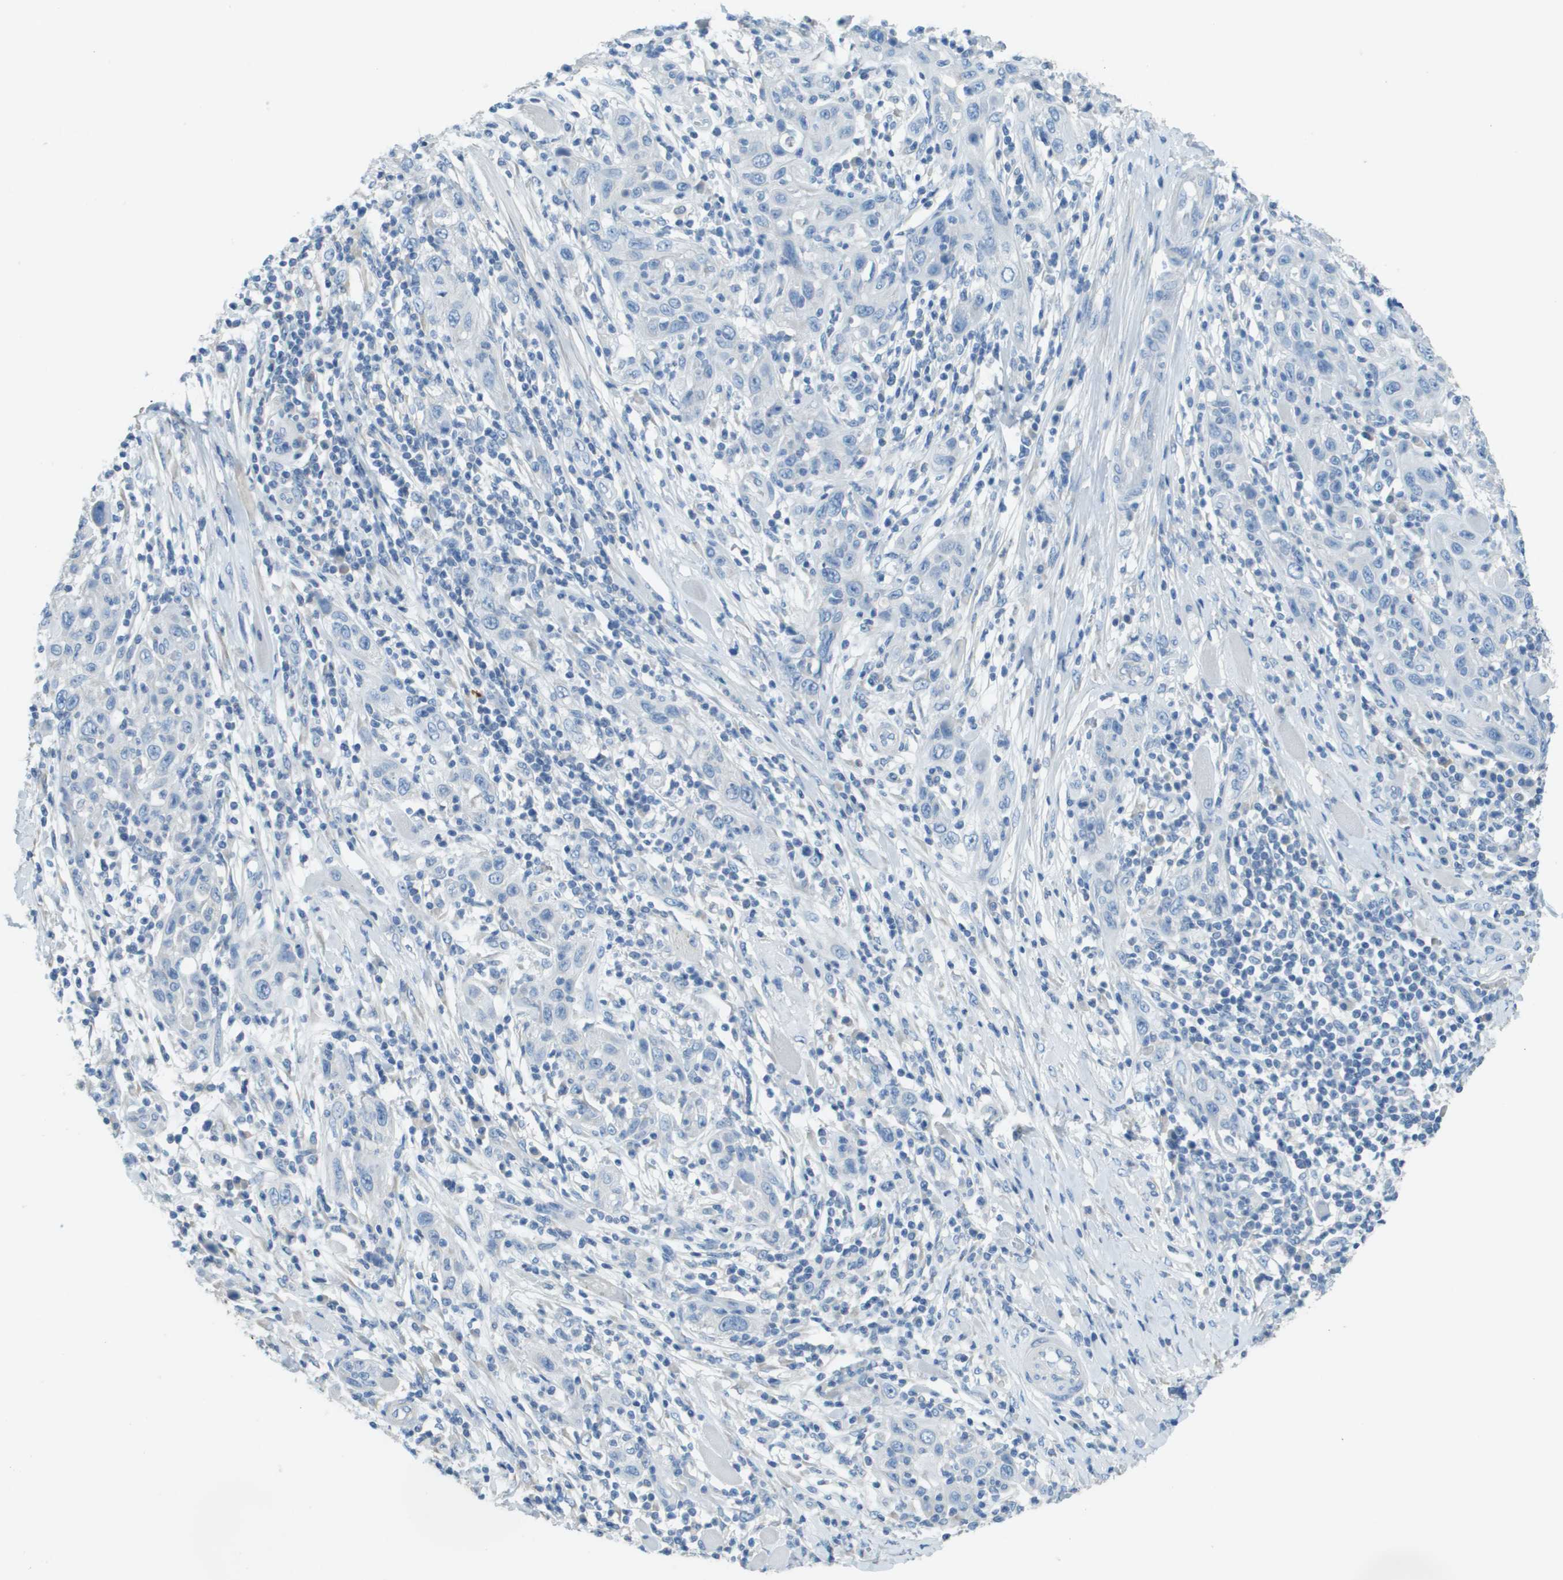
{"staining": {"intensity": "negative", "quantity": "none", "location": "none"}, "tissue": "skin cancer", "cell_type": "Tumor cells", "image_type": "cancer", "snomed": [{"axis": "morphology", "description": "Squamous cell carcinoma, NOS"}, {"axis": "topography", "description": "Skin"}], "caption": "IHC image of skin cancer stained for a protein (brown), which demonstrates no expression in tumor cells.", "gene": "PTGDR2", "patient": {"sex": "female", "age": 88}}